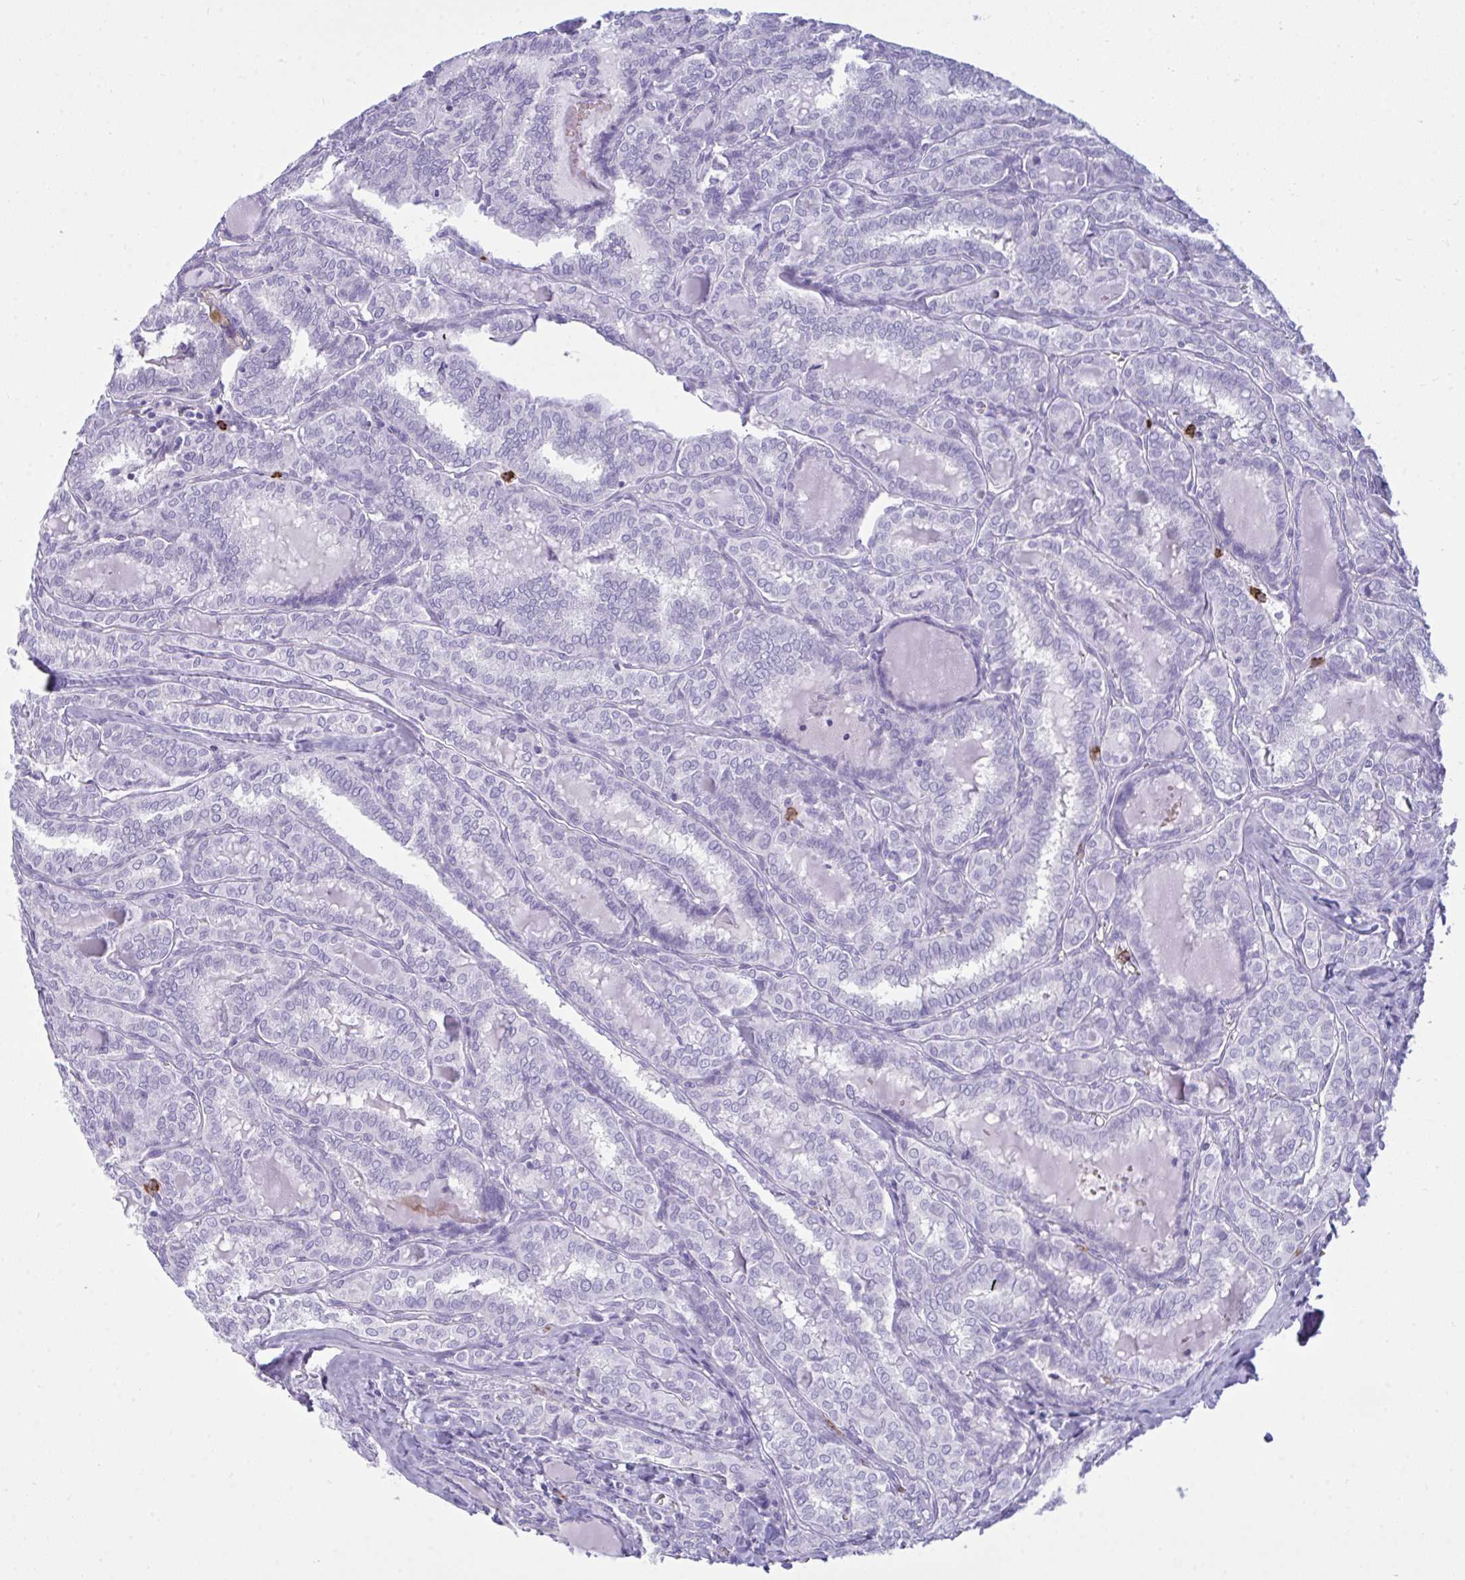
{"staining": {"intensity": "negative", "quantity": "none", "location": "none"}, "tissue": "thyroid cancer", "cell_type": "Tumor cells", "image_type": "cancer", "snomed": [{"axis": "morphology", "description": "Papillary adenocarcinoma, NOS"}, {"axis": "topography", "description": "Thyroid gland"}], "caption": "High magnification brightfield microscopy of thyroid papillary adenocarcinoma stained with DAB (3,3'-diaminobenzidine) (brown) and counterstained with hematoxylin (blue): tumor cells show no significant expression.", "gene": "ARHGAP42", "patient": {"sex": "female", "age": 30}}